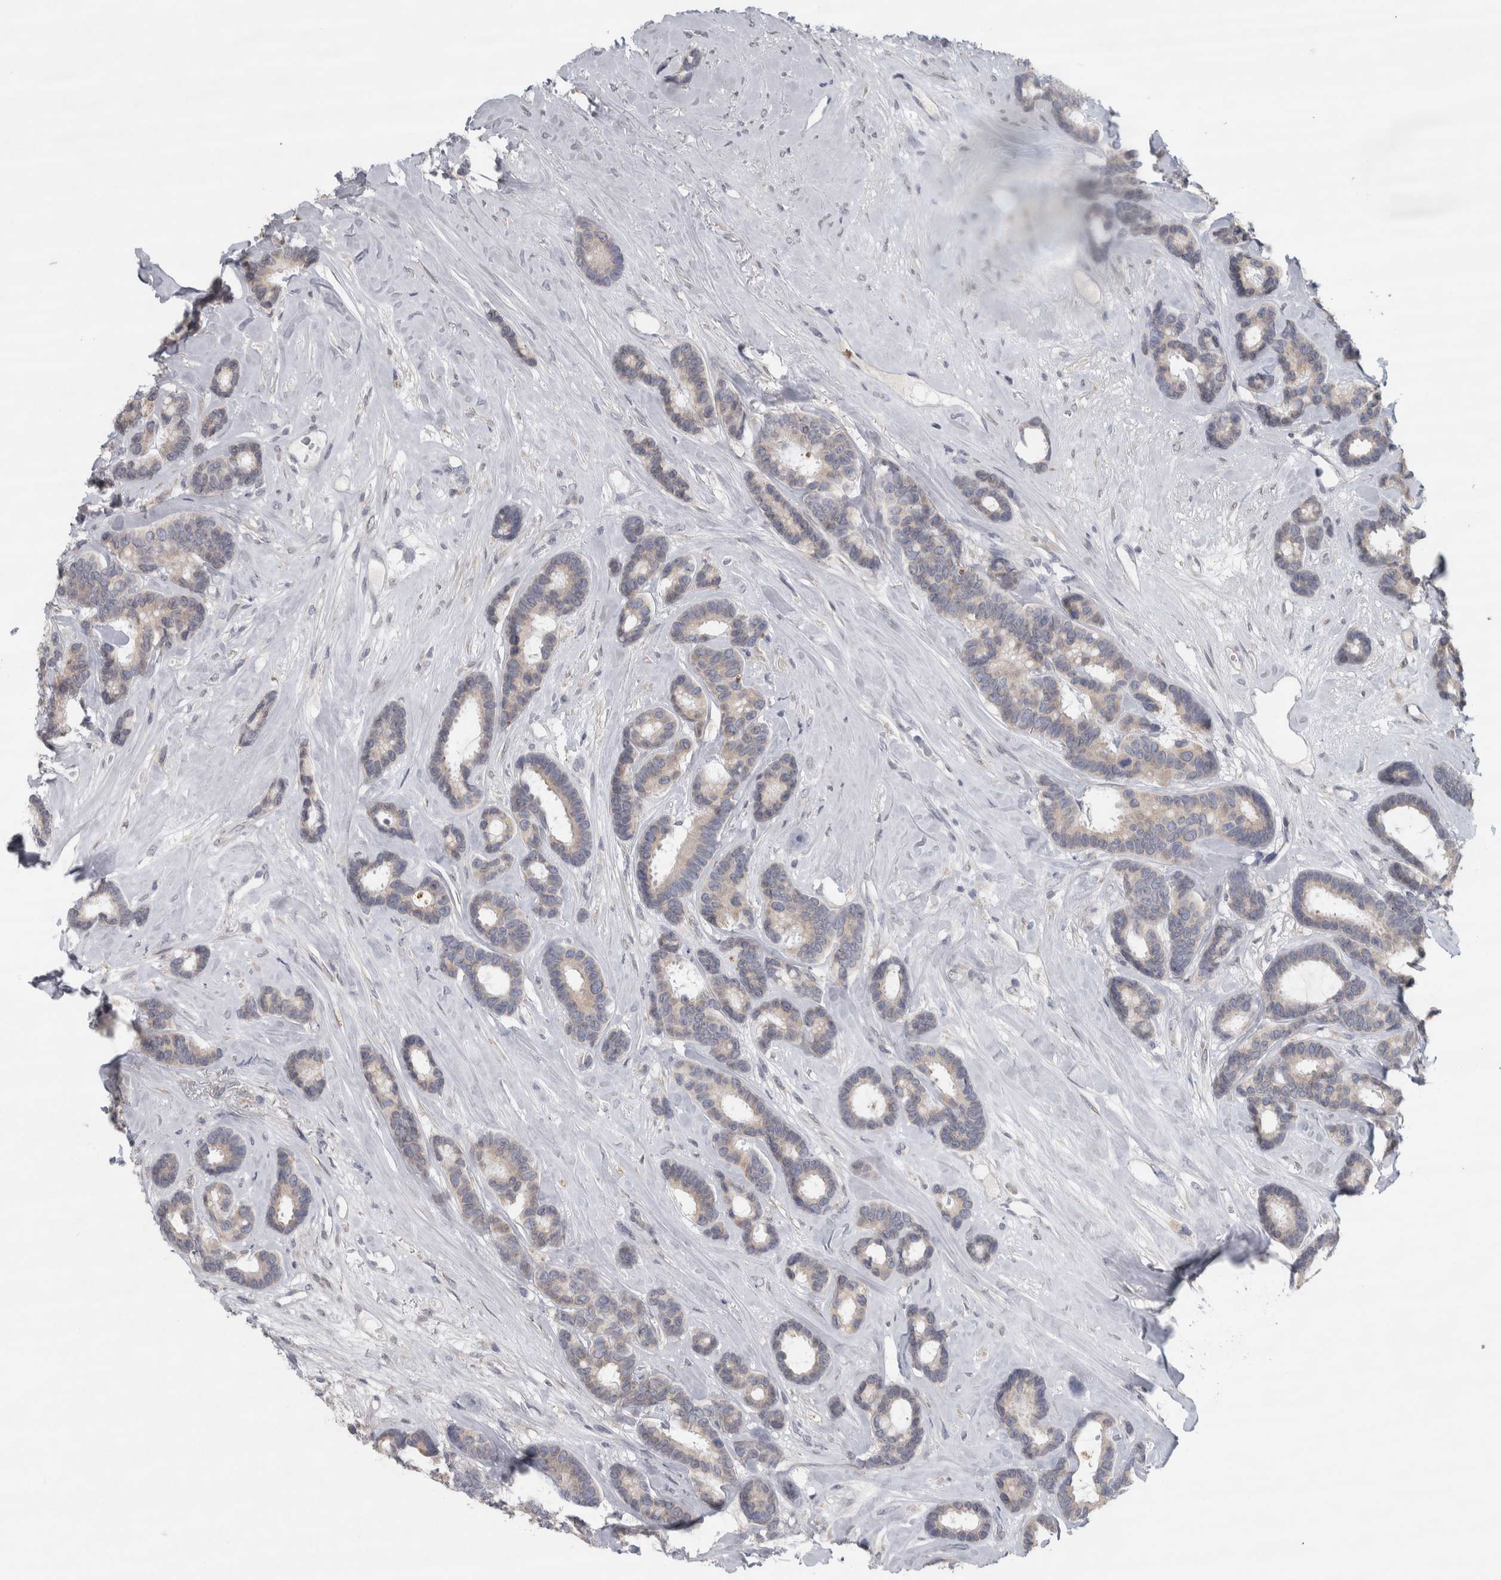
{"staining": {"intensity": "weak", "quantity": "<25%", "location": "cytoplasmic/membranous"}, "tissue": "breast cancer", "cell_type": "Tumor cells", "image_type": "cancer", "snomed": [{"axis": "morphology", "description": "Duct carcinoma"}, {"axis": "topography", "description": "Breast"}], "caption": "Micrograph shows no protein positivity in tumor cells of breast cancer tissue.", "gene": "SIGMAR1", "patient": {"sex": "female", "age": 87}}